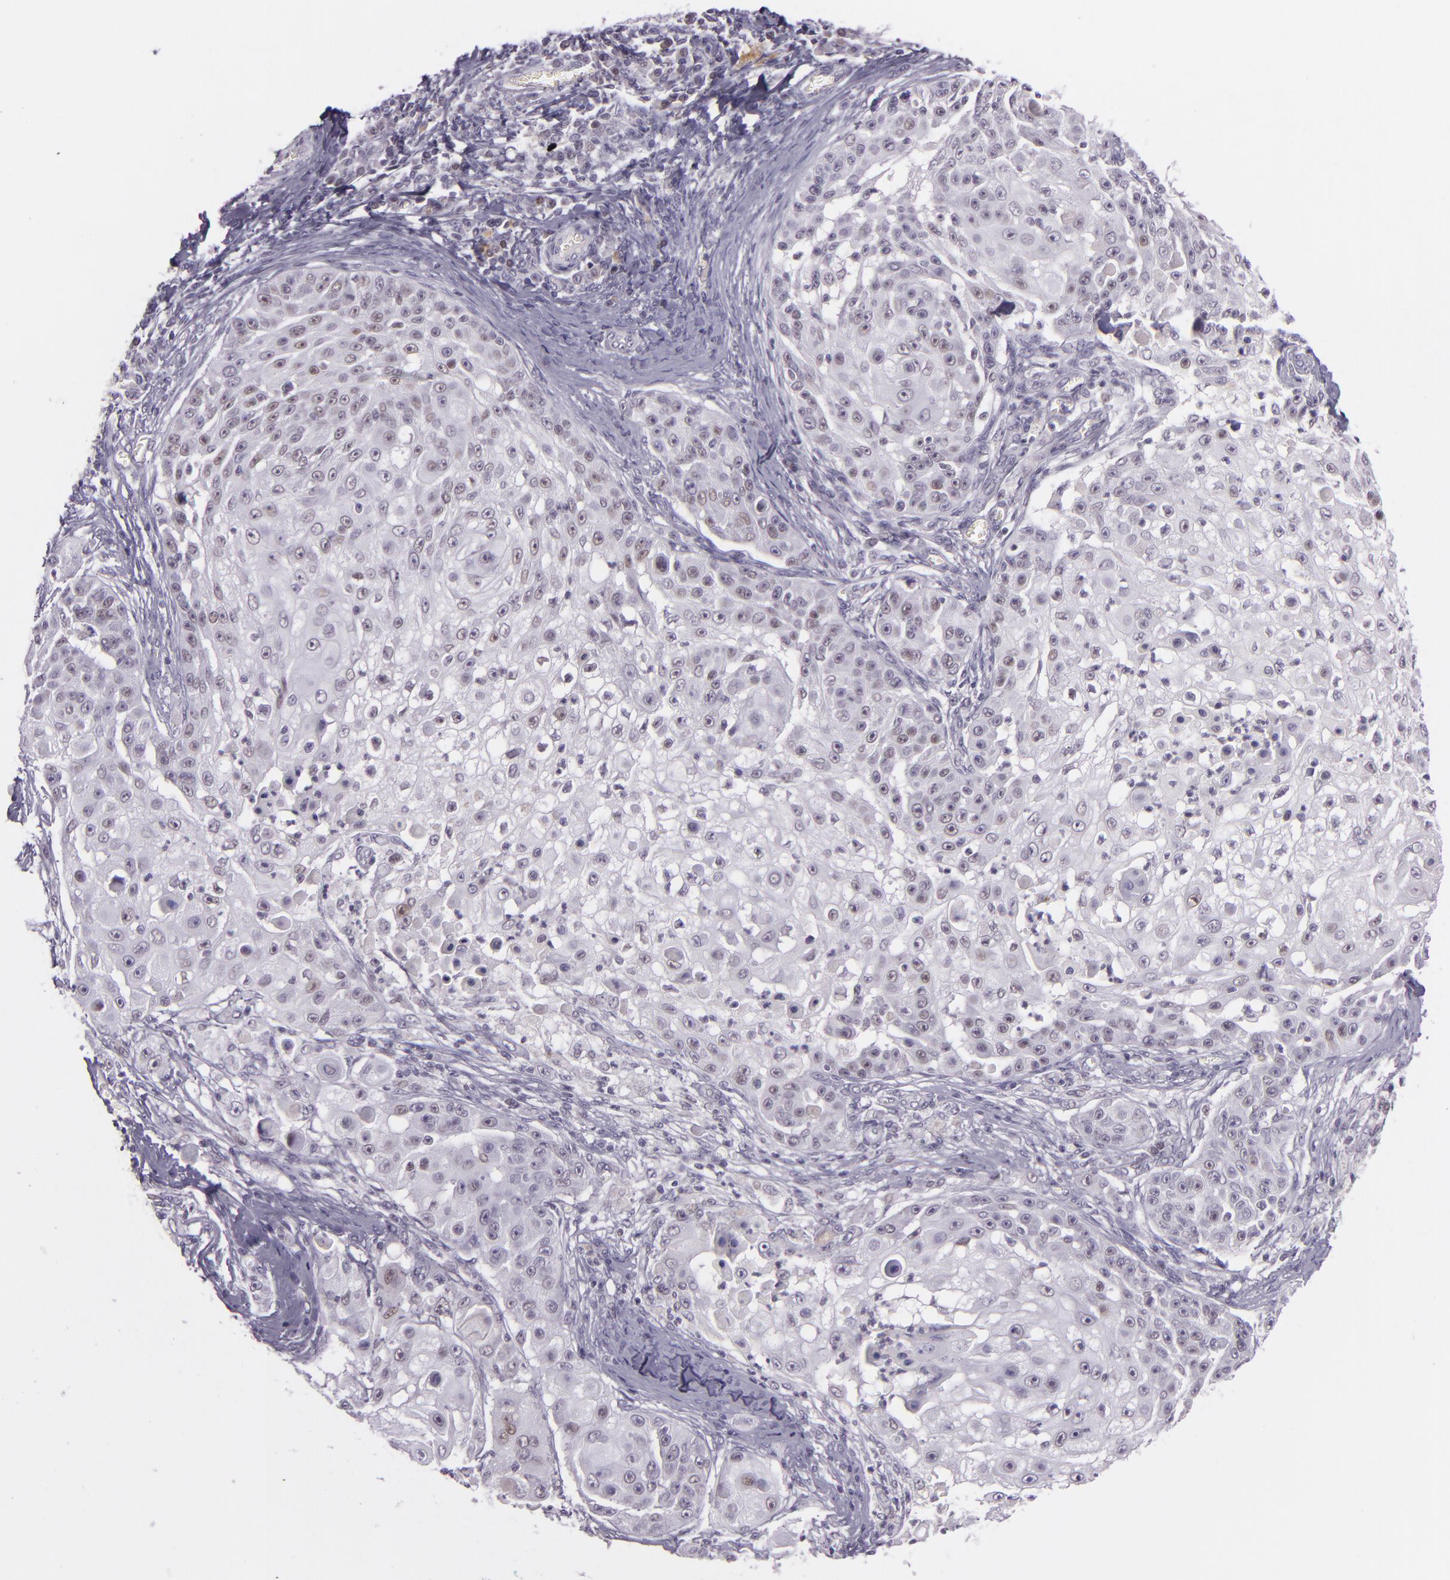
{"staining": {"intensity": "weak", "quantity": "<25%", "location": "nuclear"}, "tissue": "skin cancer", "cell_type": "Tumor cells", "image_type": "cancer", "snomed": [{"axis": "morphology", "description": "Squamous cell carcinoma, NOS"}, {"axis": "topography", "description": "Skin"}], "caption": "This is an immunohistochemistry (IHC) micrograph of human skin cancer. There is no expression in tumor cells.", "gene": "CHEK2", "patient": {"sex": "female", "age": 57}}